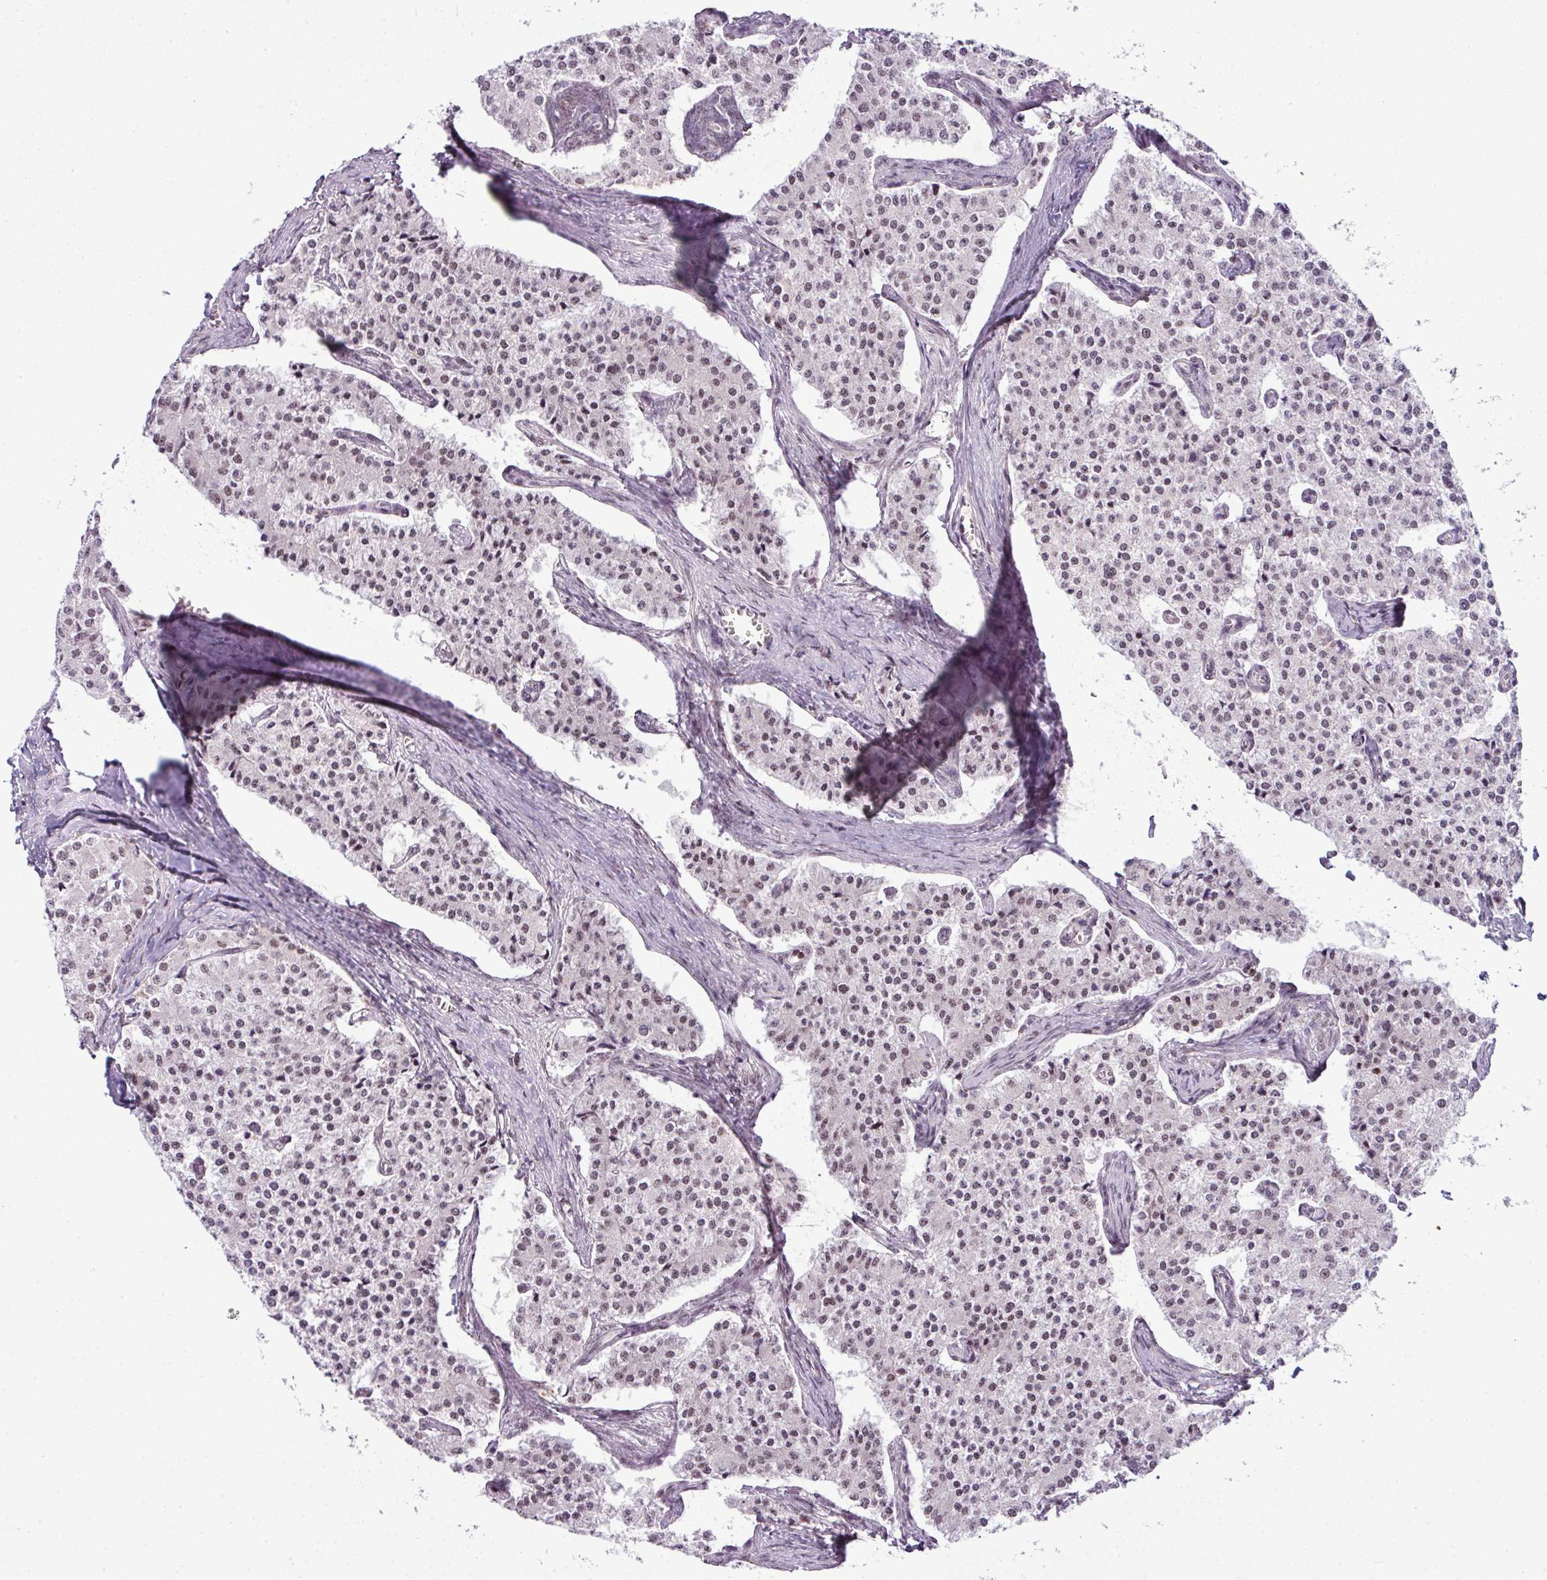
{"staining": {"intensity": "weak", "quantity": ">75%", "location": "nuclear"}, "tissue": "carcinoid", "cell_type": "Tumor cells", "image_type": "cancer", "snomed": [{"axis": "morphology", "description": "Carcinoid, malignant, NOS"}, {"axis": "topography", "description": "Colon"}], "caption": "This is a photomicrograph of IHC staining of malignant carcinoid, which shows weak expression in the nuclear of tumor cells.", "gene": "ARL6IP4", "patient": {"sex": "female", "age": 52}}